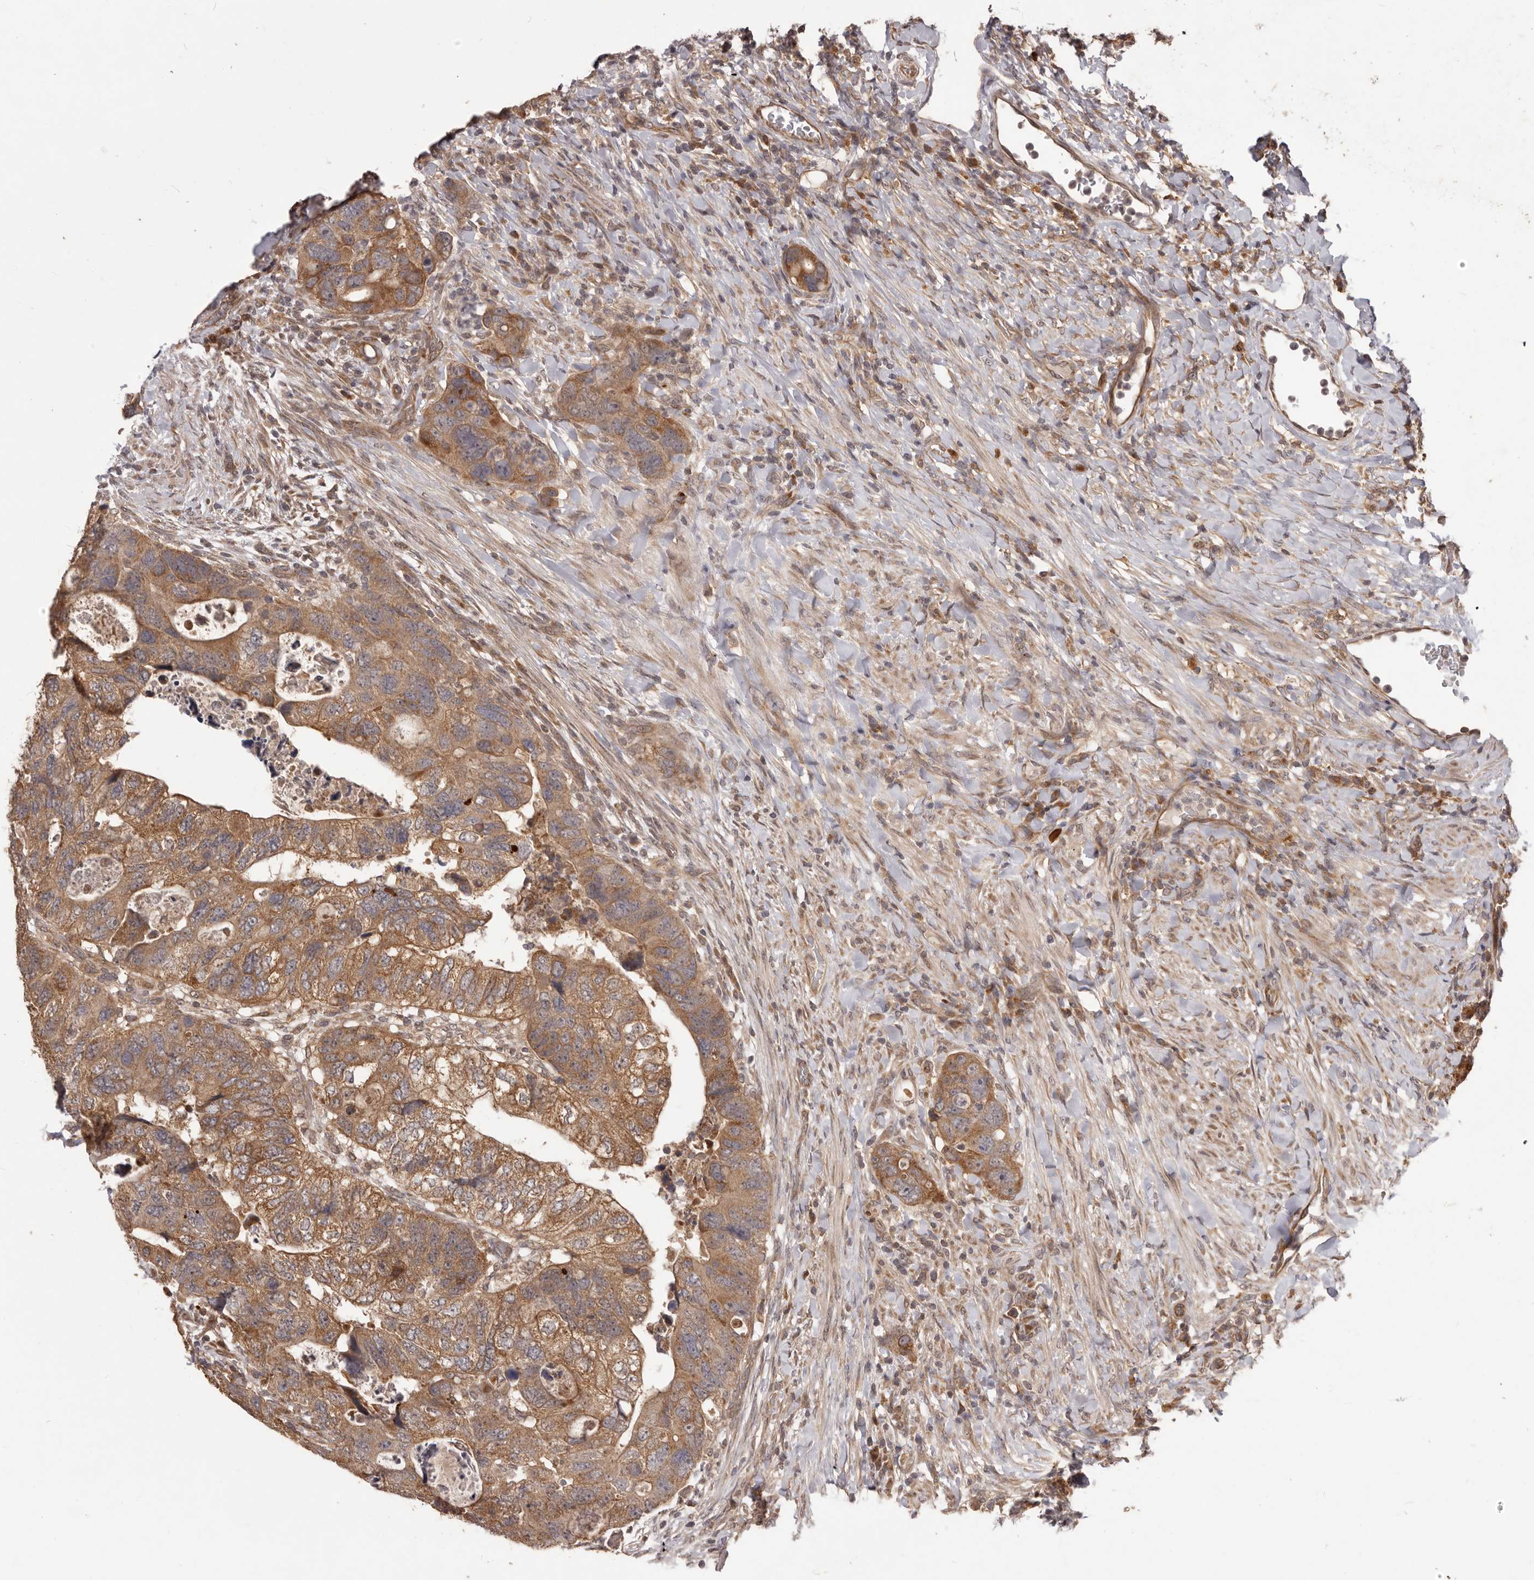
{"staining": {"intensity": "strong", "quantity": ">75%", "location": "cytoplasmic/membranous"}, "tissue": "colorectal cancer", "cell_type": "Tumor cells", "image_type": "cancer", "snomed": [{"axis": "morphology", "description": "Adenocarcinoma, NOS"}, {"axis": "topography", "description": "Rectum"}], "caption": "A high amount of strong cytoplasmic/membranous expression is seen in approximately >75% of tumor cells in adenocarcinoma (colorectal) tissue. The staining is performed using DAB brown chromogen to label protein expression. The nuclei are counter-stained blue using hematoxylin.", "gene": "MTO1", "patient": {"sex": "male", "age": 59}}